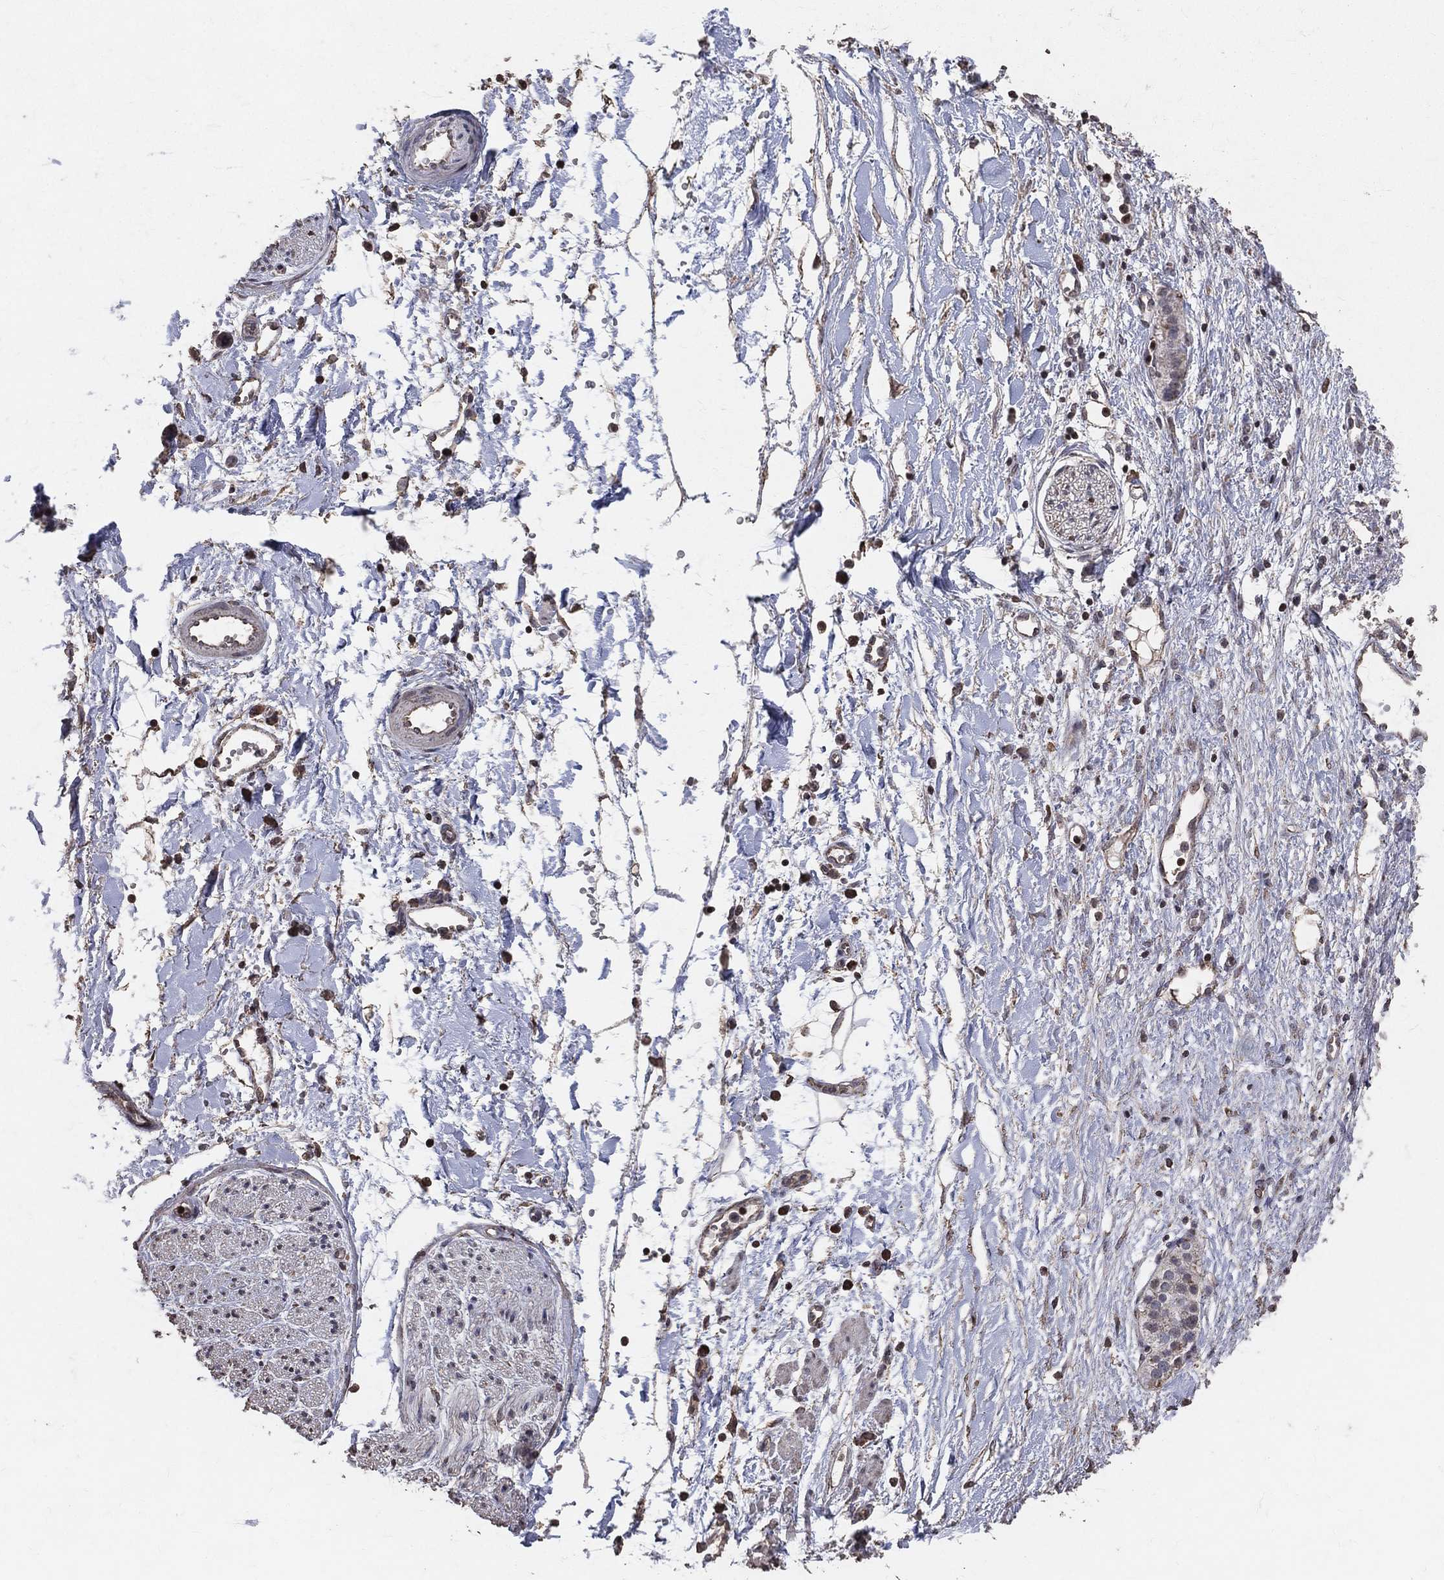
{"staining": {"intensity": "negative", "quantity": "none", "location": "none"}, "tissue": "soft tissue", "cell_type": "Fibroblasts", "image_type": "normal", "snomed": [{"axis": "morphology", "description": "Normal tissue, NOS"}, {"axis": "morphology", "description": "Adenocarcinoma, NOS"}, {"axis": "topography", "description": "Pancreas"}, {"axis": "topography", "description": "Peripheral nerve tissue"}], "caption": "IHC photomicrograph of benign soft tissue stained for a protein (brown), which demonstrates no expression in fibroblasts. (DAB (3,3'-diaminobenzidine) immunohistochemistry (IHC) with hematoxylin counter stain).", "gene": "LY6K", "patient": {"sex": "male", "age": 61}}